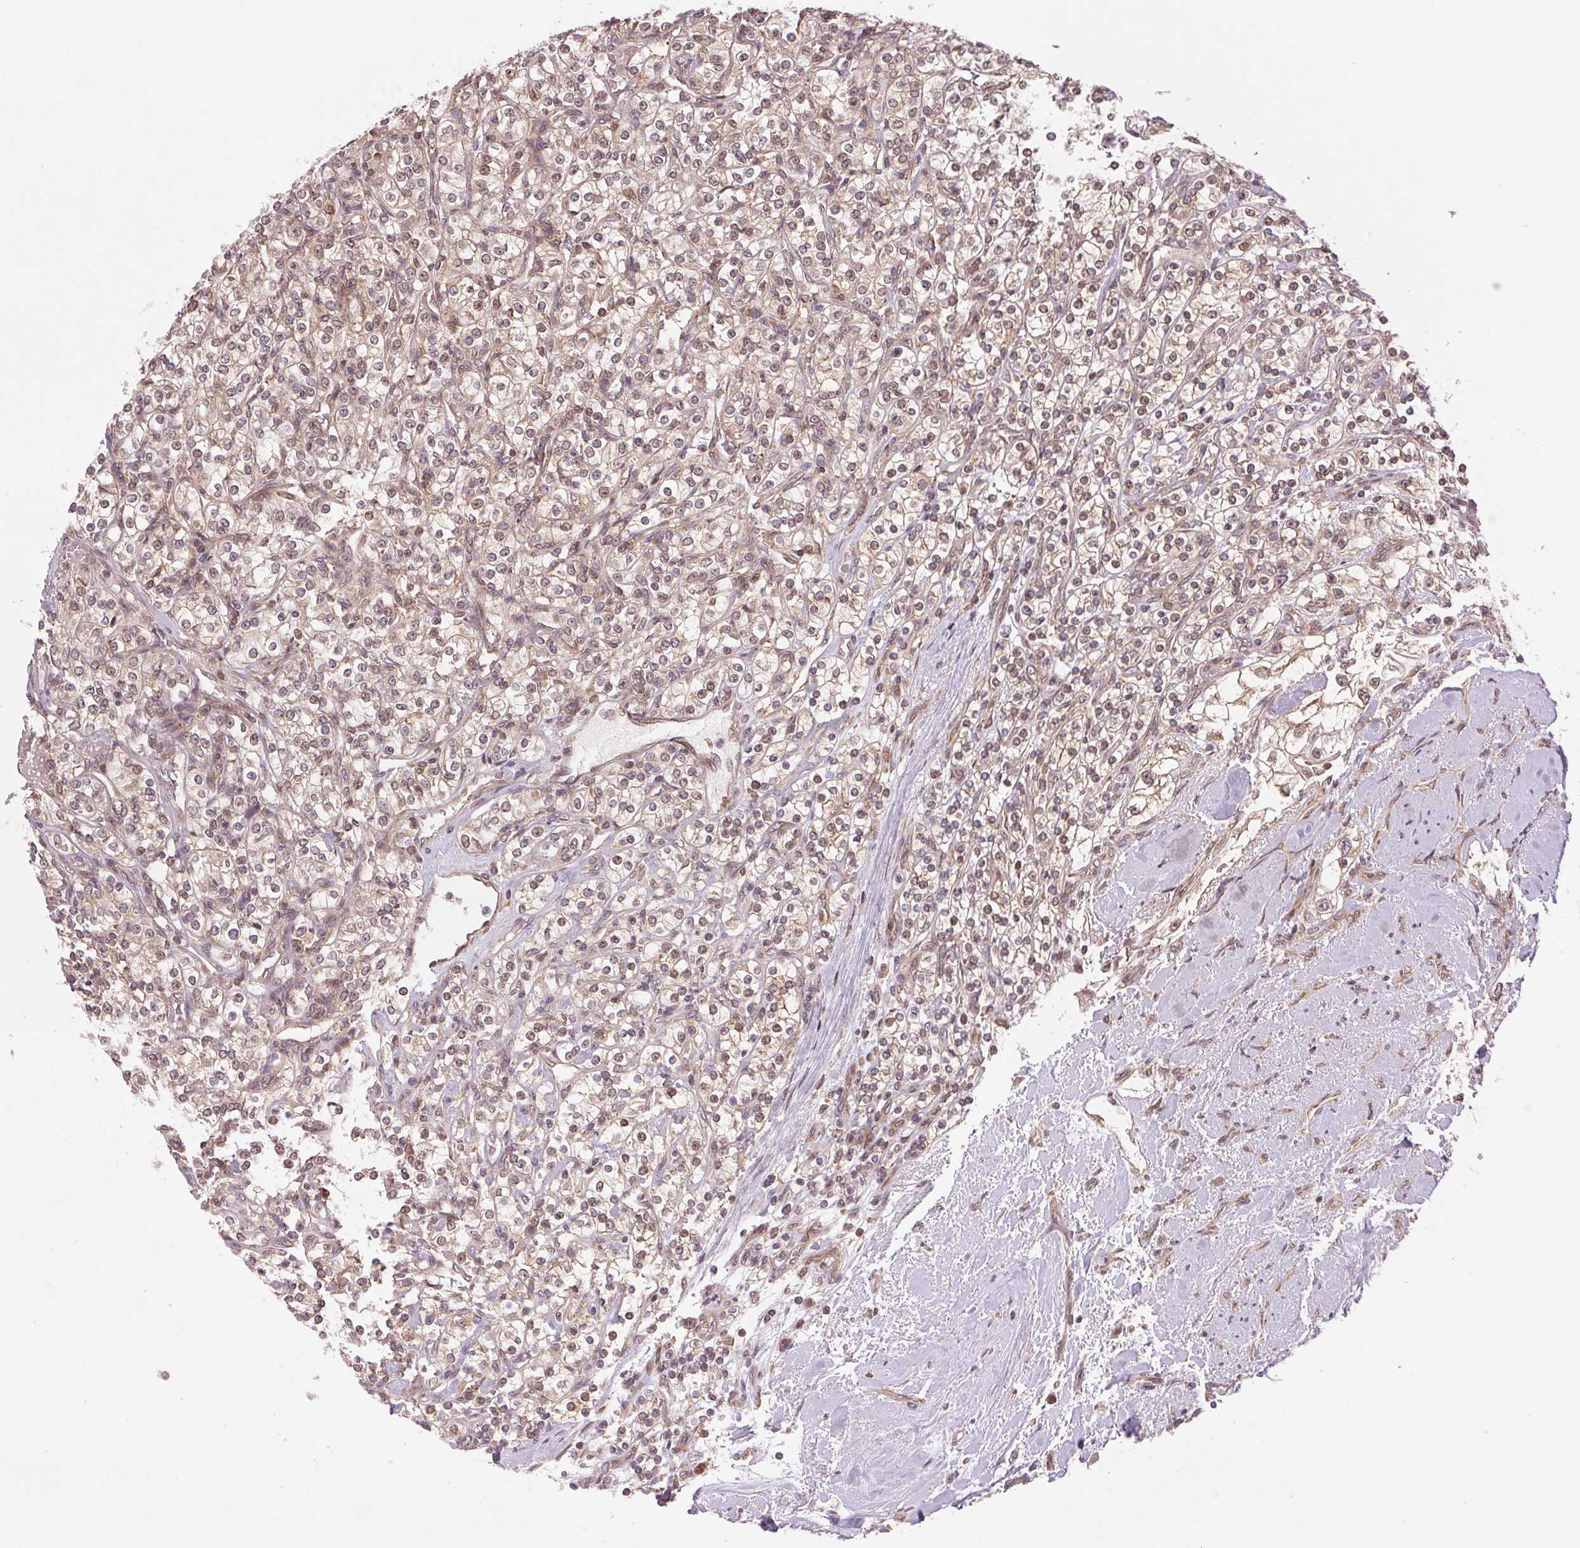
{"staining": {"intensity": "weak", "quantity": "<25%", "location": "nuclear"}, "tissue": "renal cancer", "cell_type": "Tumor cells", "image_type": "cancer", "snomed": [{"axis": "morphology", "description": "Adenocarcinoma, NOS"}, {"axis": "topography", "description": "Kidney"}], "caption": "Tumor cells show no significant protein staining in adenocarcinoma (renal).", "gene": "BTF3L4", "patient": {"sex": "male", "age": 77}}